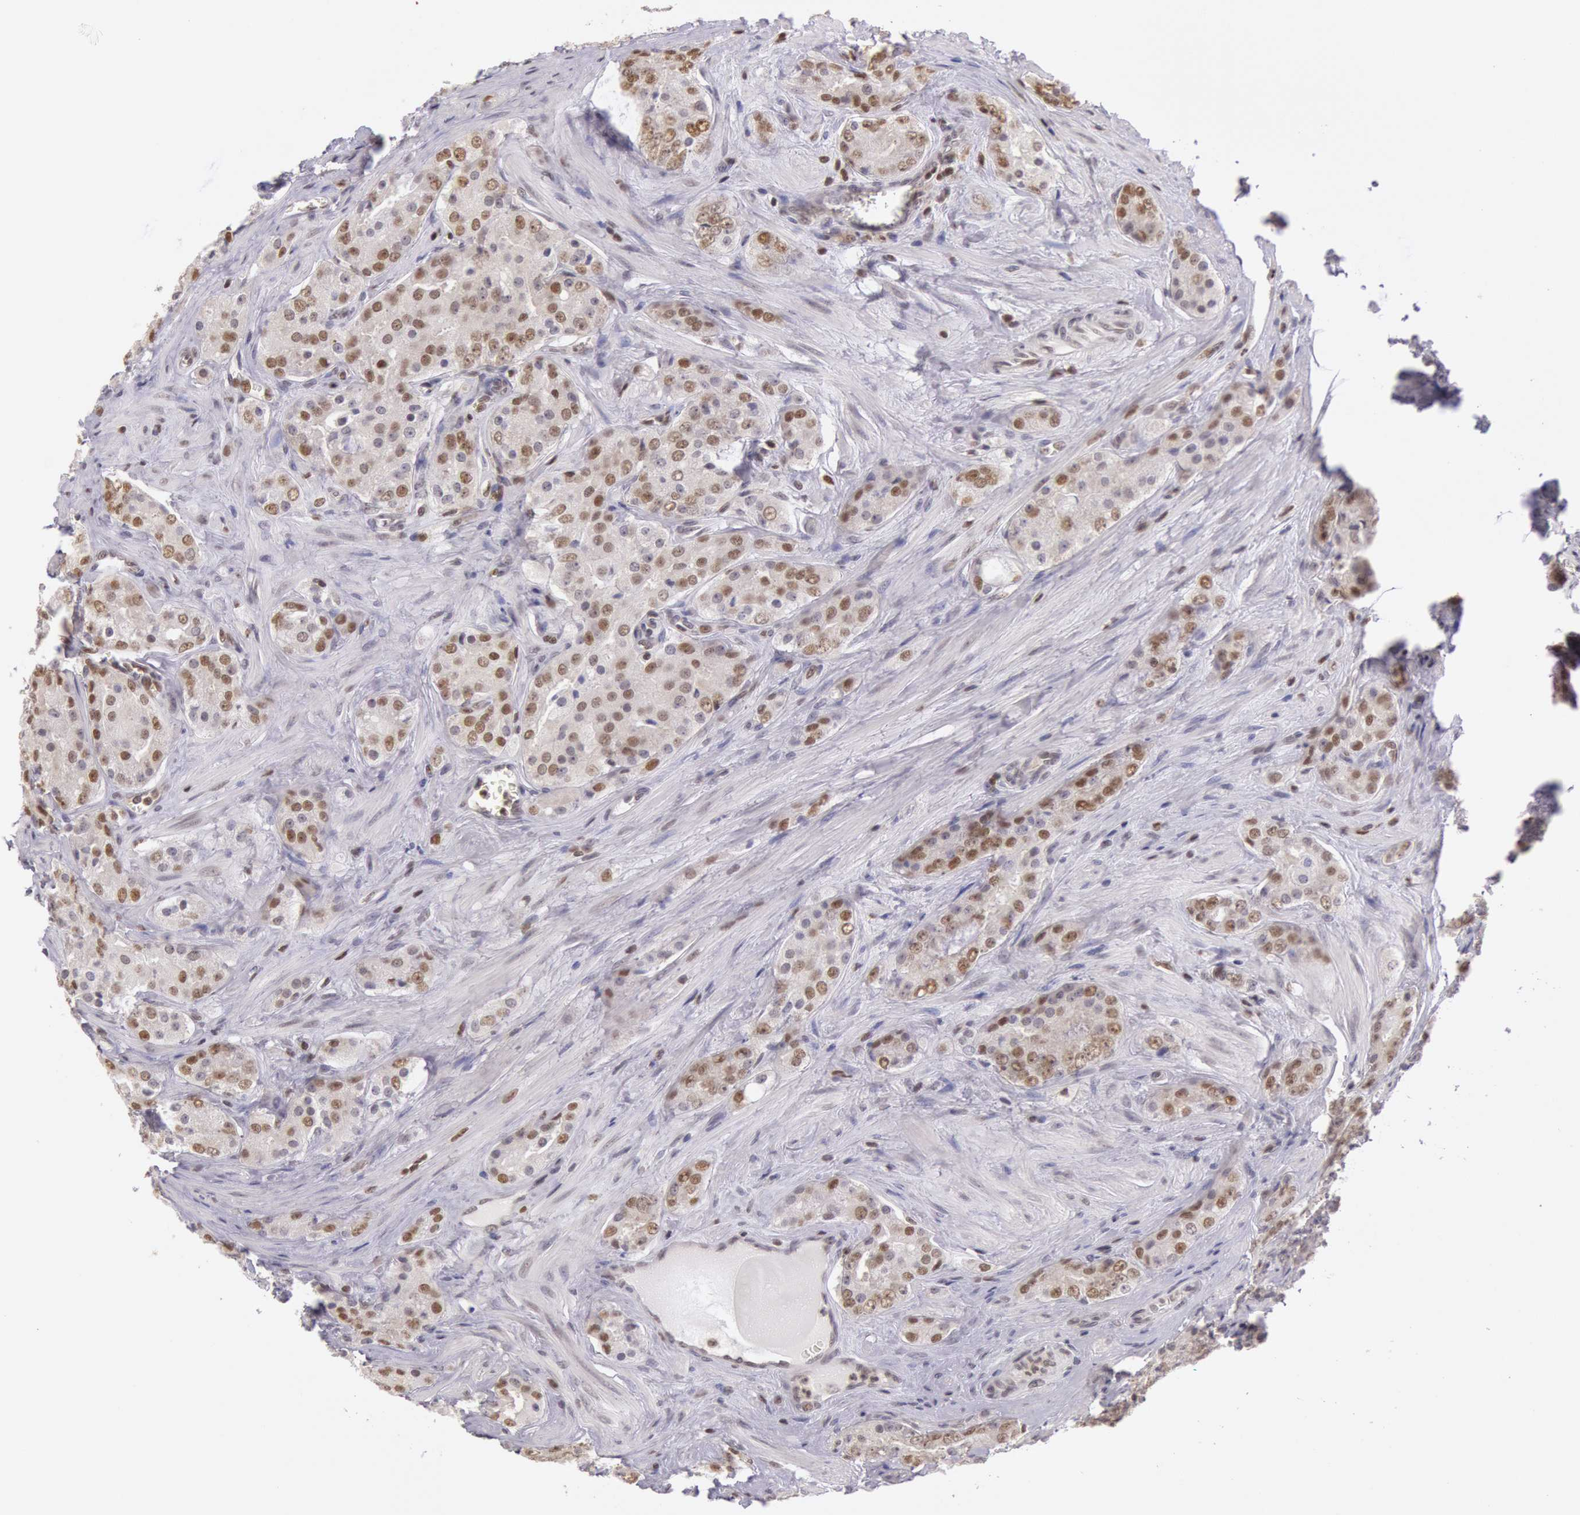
{"staining": {"intensity": "moderate", "quantity": "25%-75%", "location": "nuclear"}, "tissue": "prostate cancer", "cell_type": "Tumor cells", "image_type": "cancer", "snomed": [{"axis": "morphology", "description": "Adenocarcinoma, Medium grade"}, {"axis": "topography", "description": "Prostate"}], "caption": "About 25%-75% of tumor cells in adenocarcinoma (medium-grade) (prostate) display moderate nuclear protein expression as visualized by brown immunohistochemical staining.", "gene": "ESS2", "patient": {"sex": "male", "age": 60}}